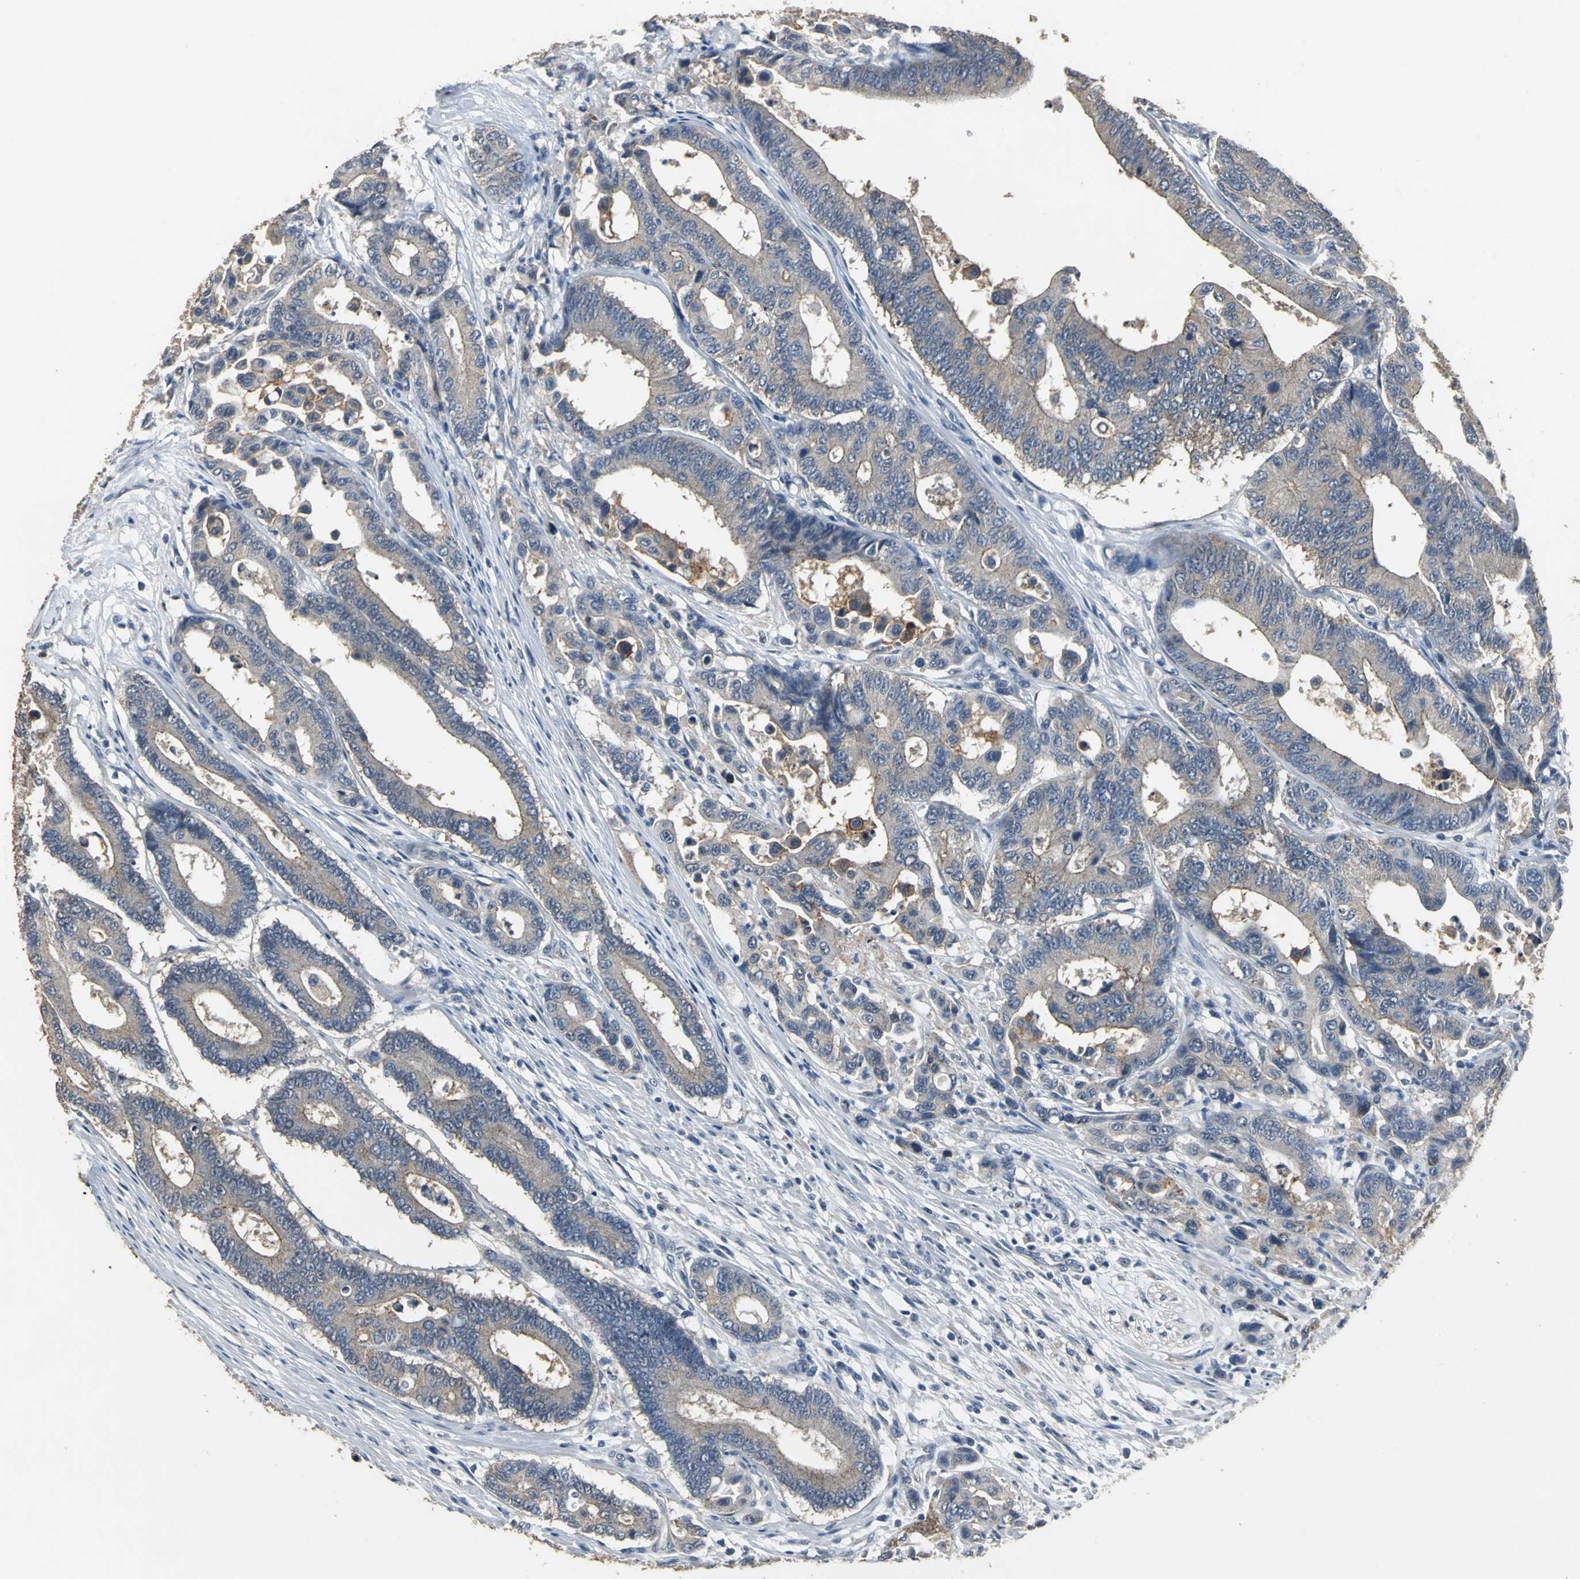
{"staining": {"intensity": "moderate", "quantity": ">75%", "location": "cytoplasmic/membranous"}, "tissue": "colorectal cancer", "cell_type": "Tumor cells", "image_type": "cancer", "snomed": [{"axis": "morphology", "description": "Normal tissue, NOS"}, {"axis": "morphology", "description": "Adenocarcinoma, NOS"}, {"axis": "topography", "description": "Colon"}], "caption": "Immunohistochemistry (IHC) (DAB) staining of adenocarcinoma (colorectal) demonstrates moderate cytoplasmic/membranous protein expression in about >75% of tumor cells. (IHC, brightfield microscopy, high magnification).", "gene": "OCLN", "patient": {"sex": "male", "age": 82}}